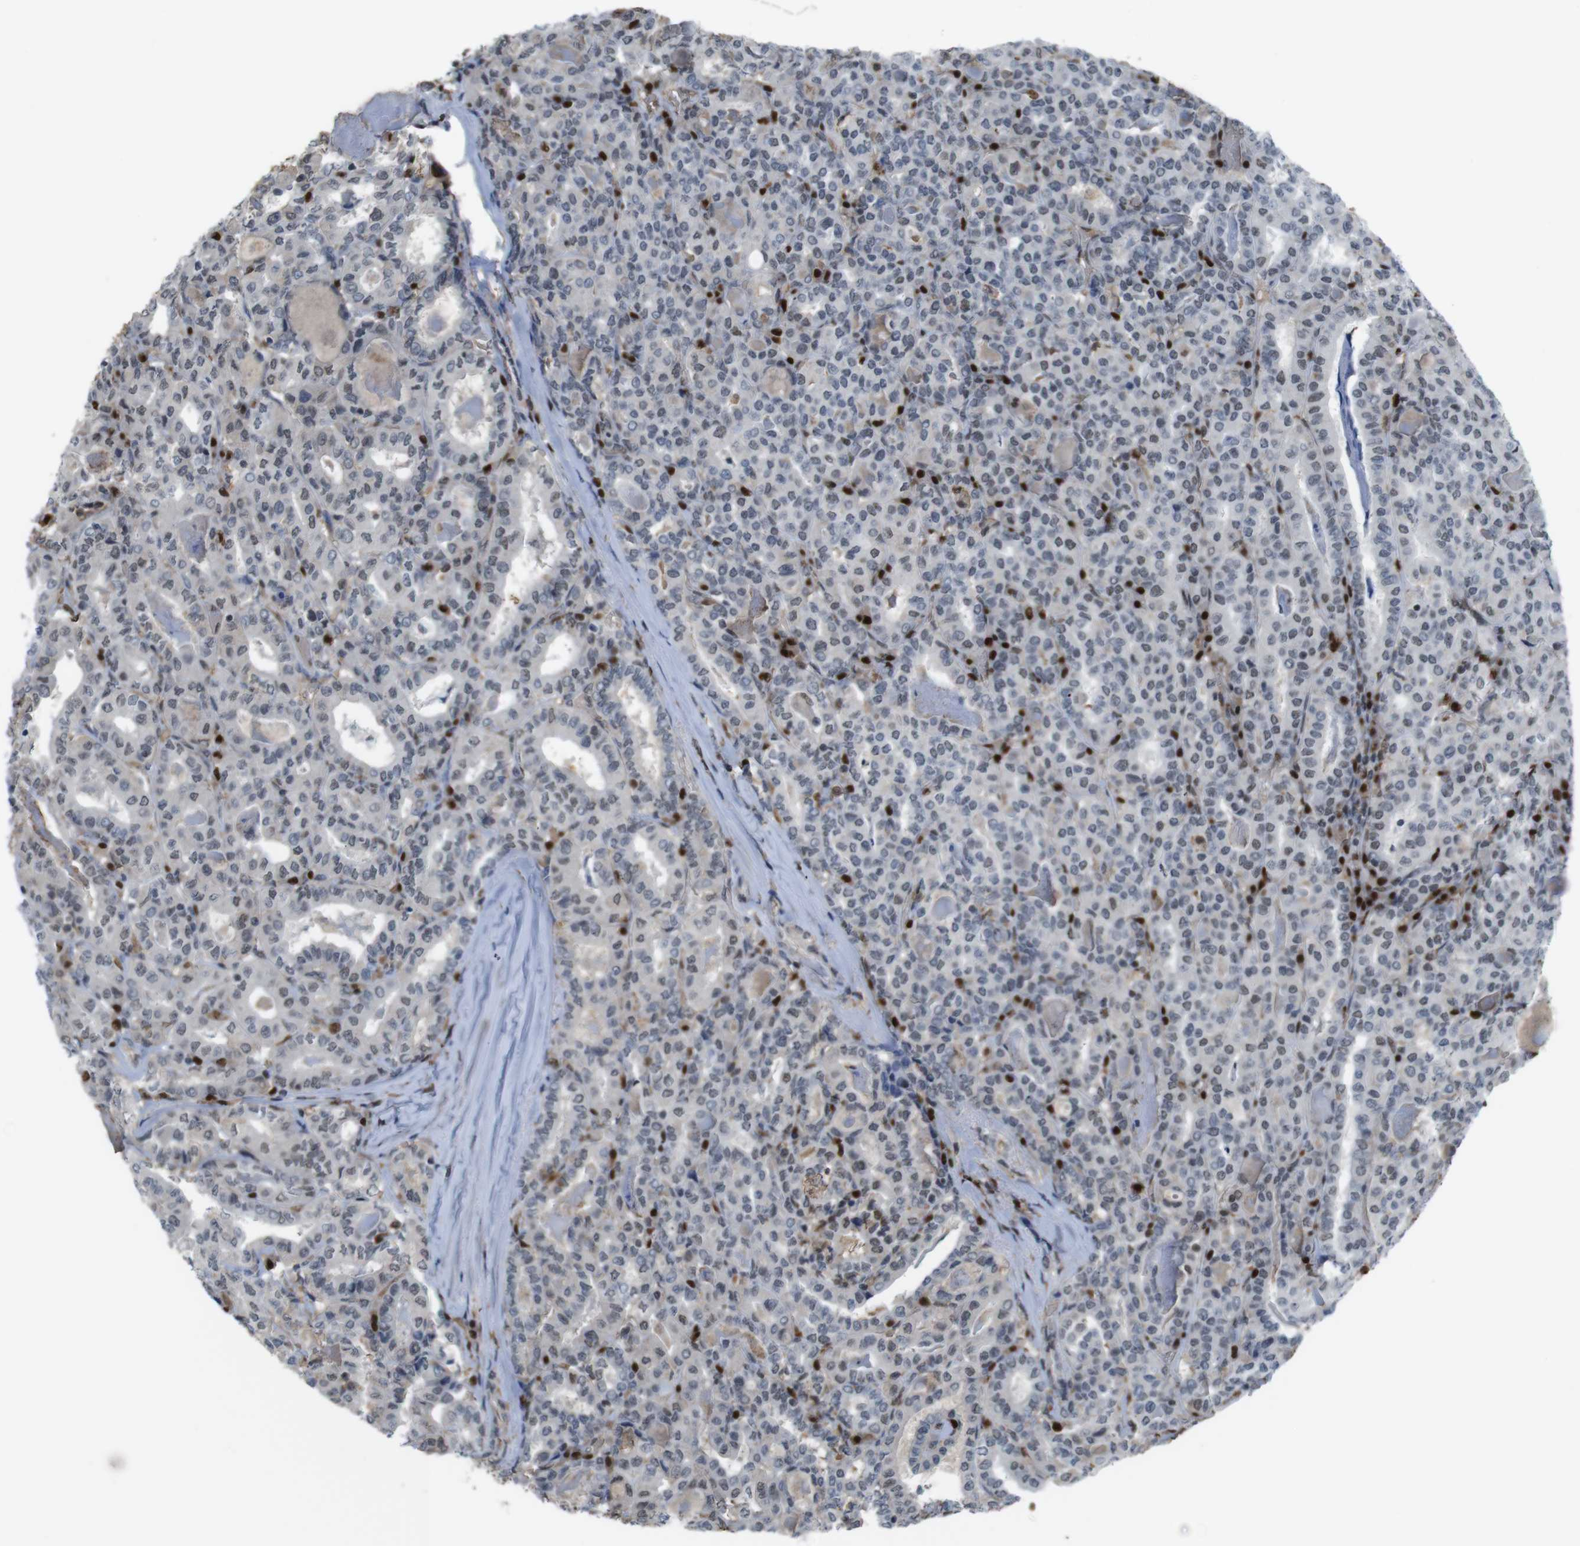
{"staining": {"intensity": "negative", "quantity": "none", "location": "none"}, "tissue": "thyroid cancer", "cell_type": "Tumor cells", "image_type": "cancer", "snomed": [{"axis": "morphology", "description": "Papillary adenocarcinoma, NOS"}, {"axis": "topography", "description": "Thyroid gland"}], "caption": "IHC image of human thyroid papillary adenocarcinoma stained for a protein (brown), which reveals no staining in tumor cells.", "gene": "SUB1", "patient": {"sex": "female", "age": 42}}